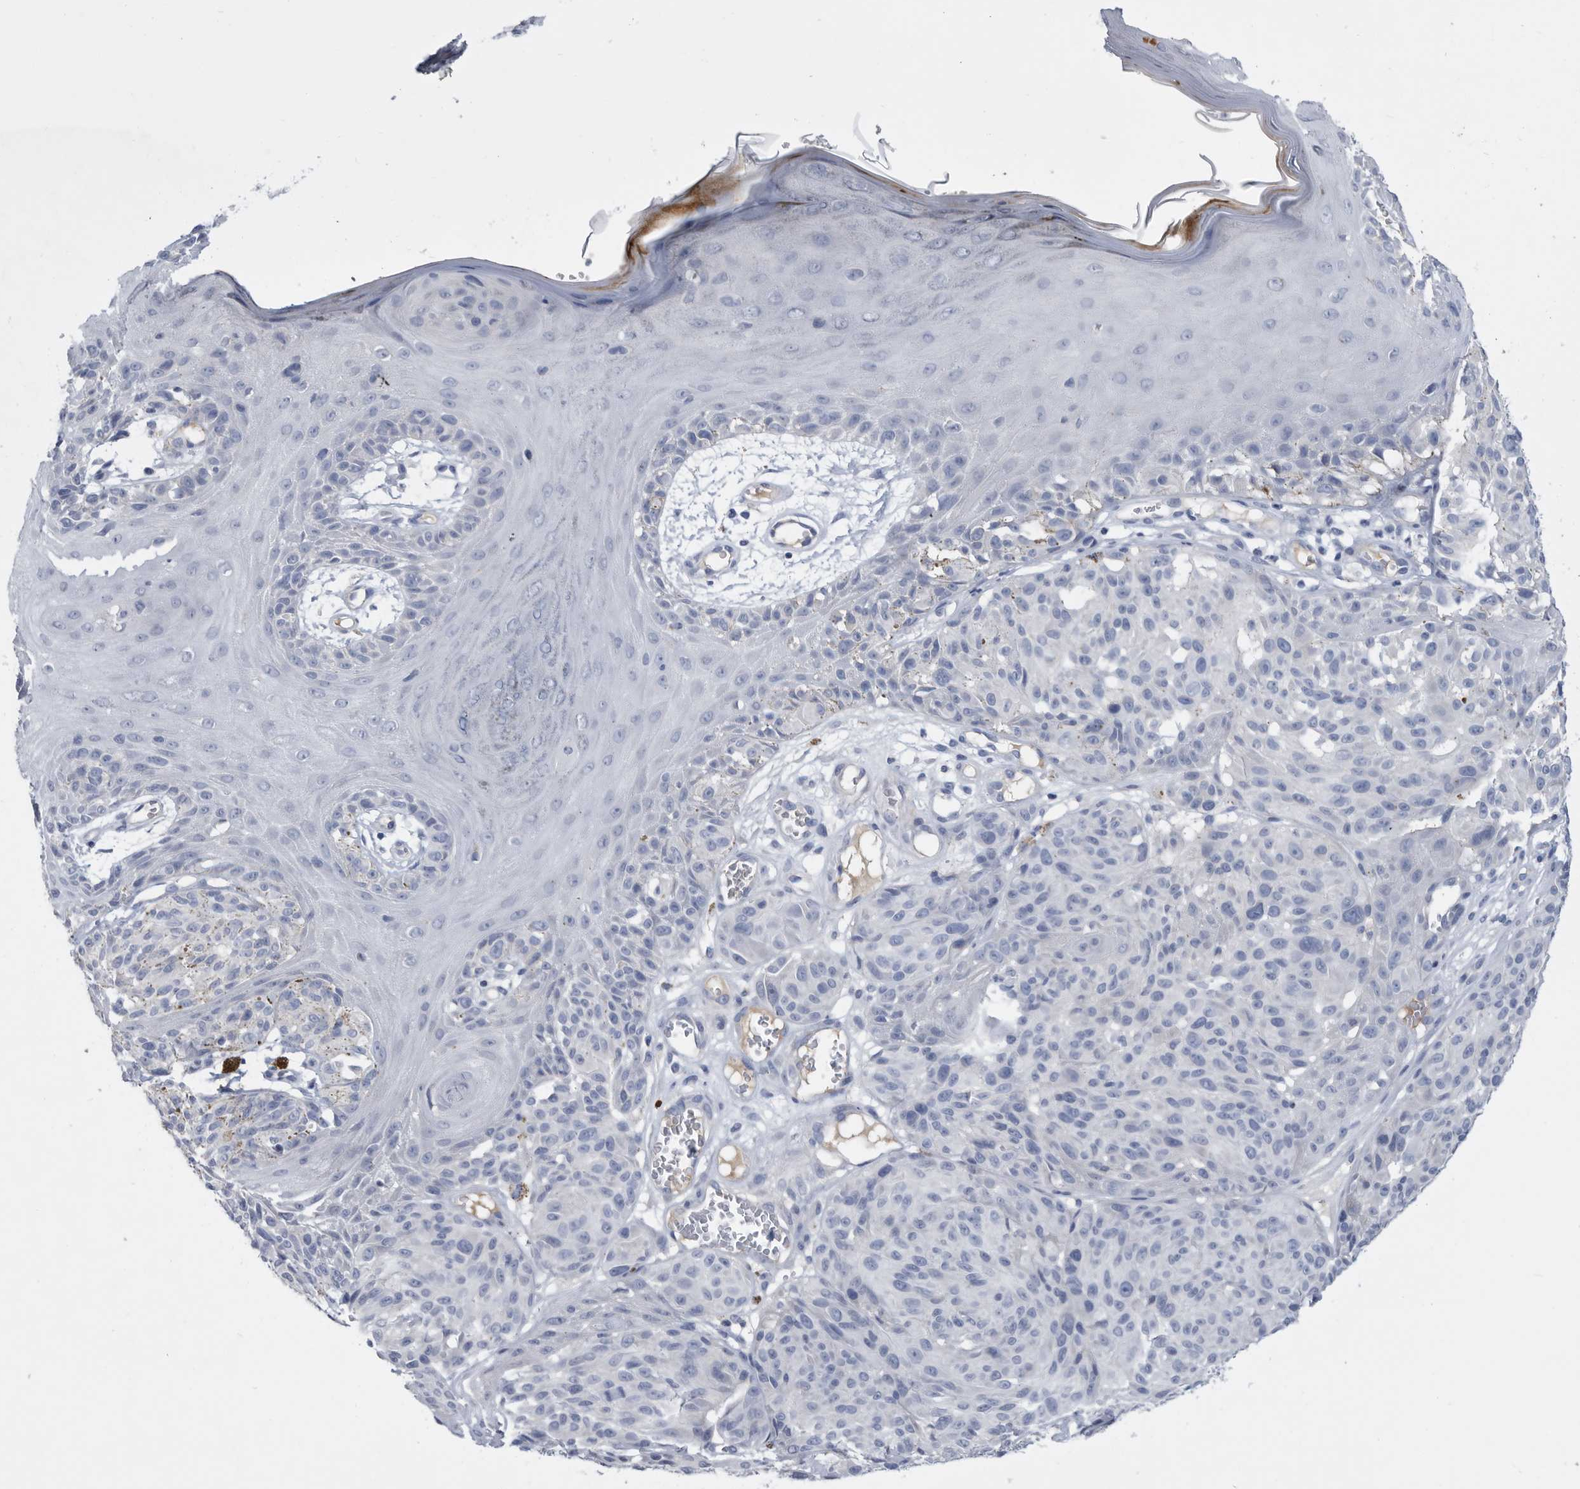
{"staining": {"intensity": "negative", "quantity": "none", "location": "none"}, "tissue": "melanoma", "cell_type": "Tumor cells", "image_type": "cancer", "snomed": [{"axis": "morphology", "description": "Malignant melanoma, NOS"}, {"axis": "topography", "description": "Skin"}], "caption": "This is a image of immunohistochemistry (IHC) staining of malignant melanoma, which shows no staining in tumor cells. The staining was performed using DAB (3,3'-diaminobenzidine) to visualize the protein expression in brown, while the nuclei were stained in blue with hematoxylin (Magnification: 20x).", "gene": "BTBD6", "patient": {"sex": "male", "age": 83}}